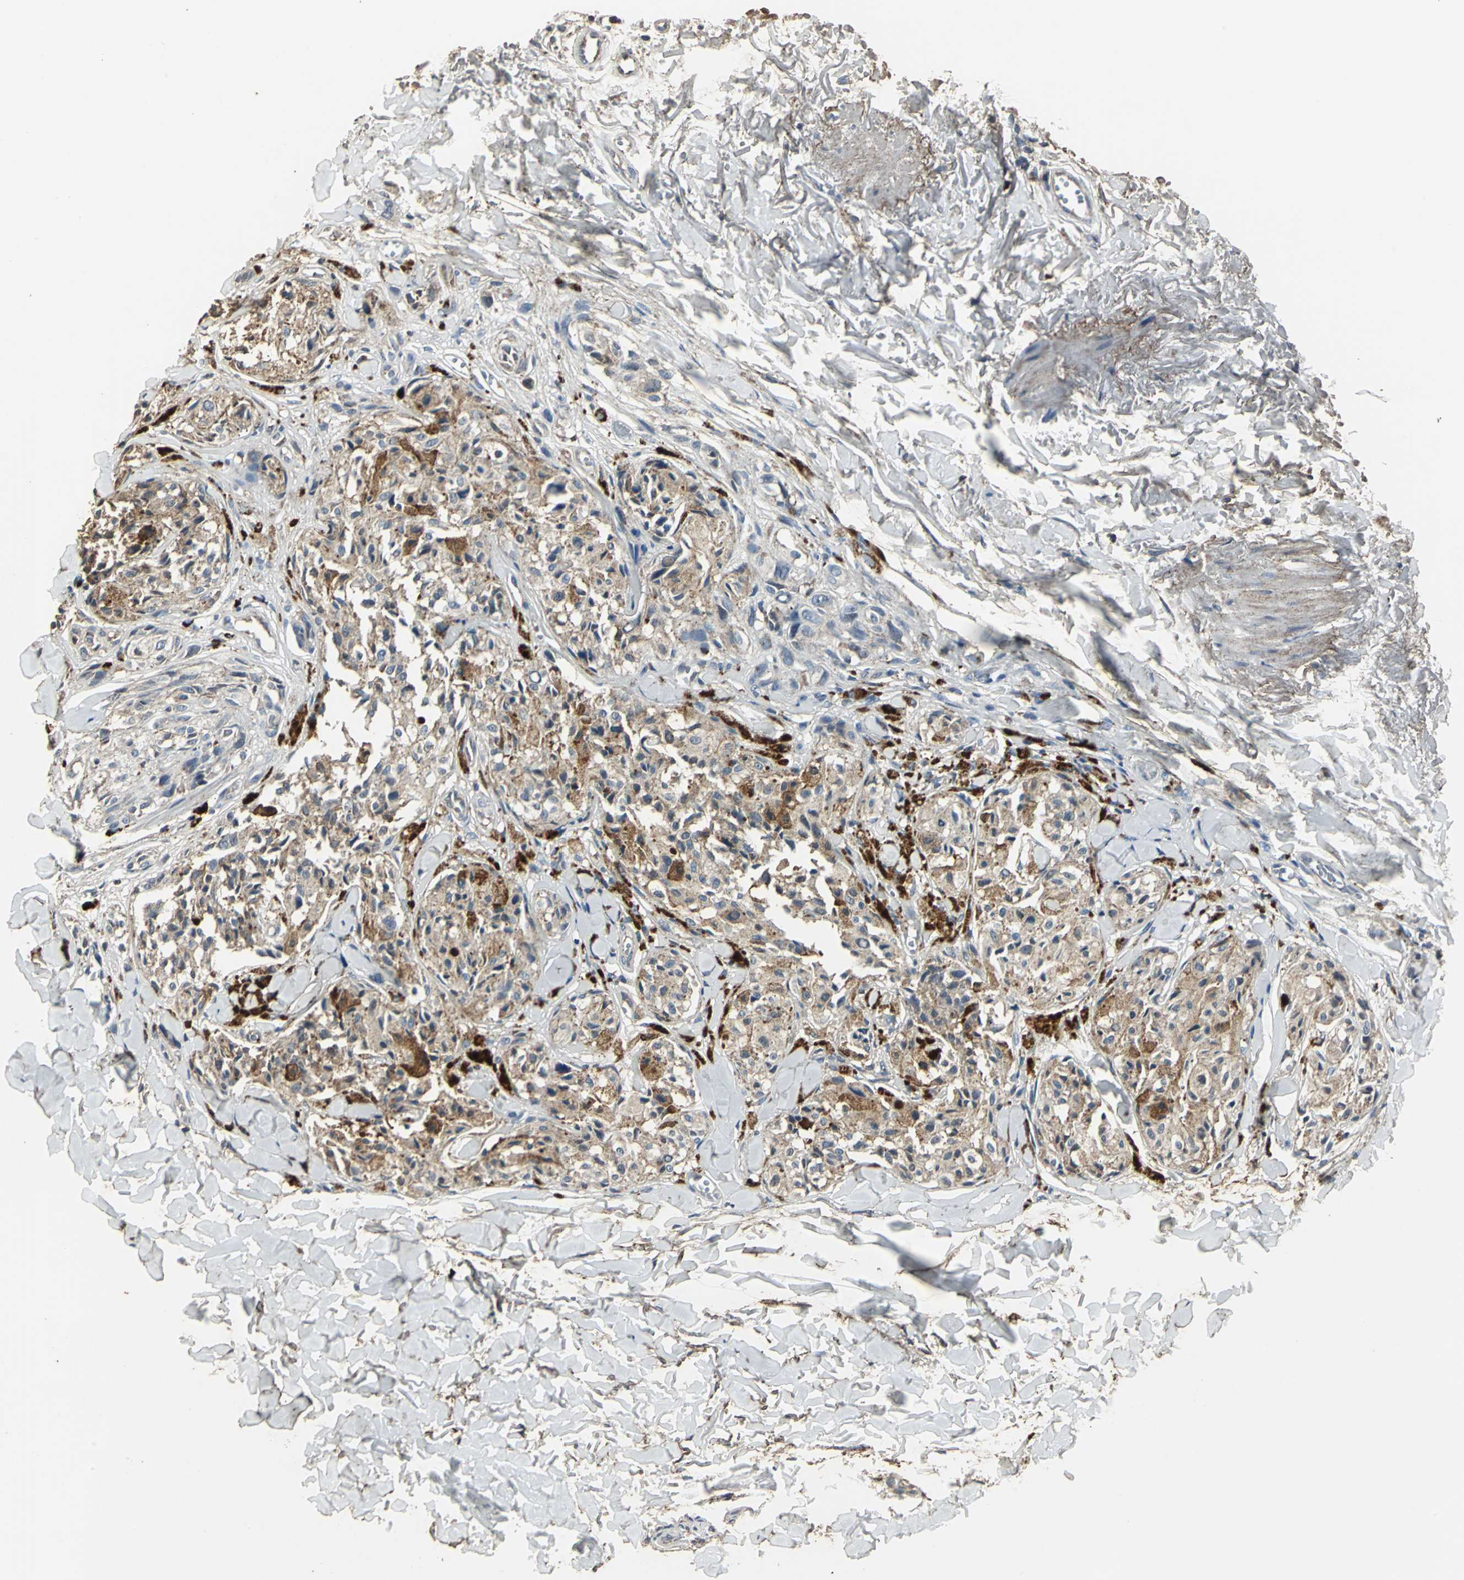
{"staining": {"intensity": "moderate", "quantity": ">75%", "location": "cytoplasmic/membranous"}, "tissue": "melanoma", "cell_type": "Tumor cells", "image_type": "cancer", "snomed": [{"axis": "morphology", "description": "Malignant melanoma, Metastatic site"}, {"axis": "topography", "description": "Skin"}], "caption": "A micrograph of malignant melanoma (metastatic site) stained for a protein demonstrates moderate cytoplasmic/membranous brown staining in tumor cells.", "gene": "DNAJB4", "patient": {"sex": "female", "age": 66}}